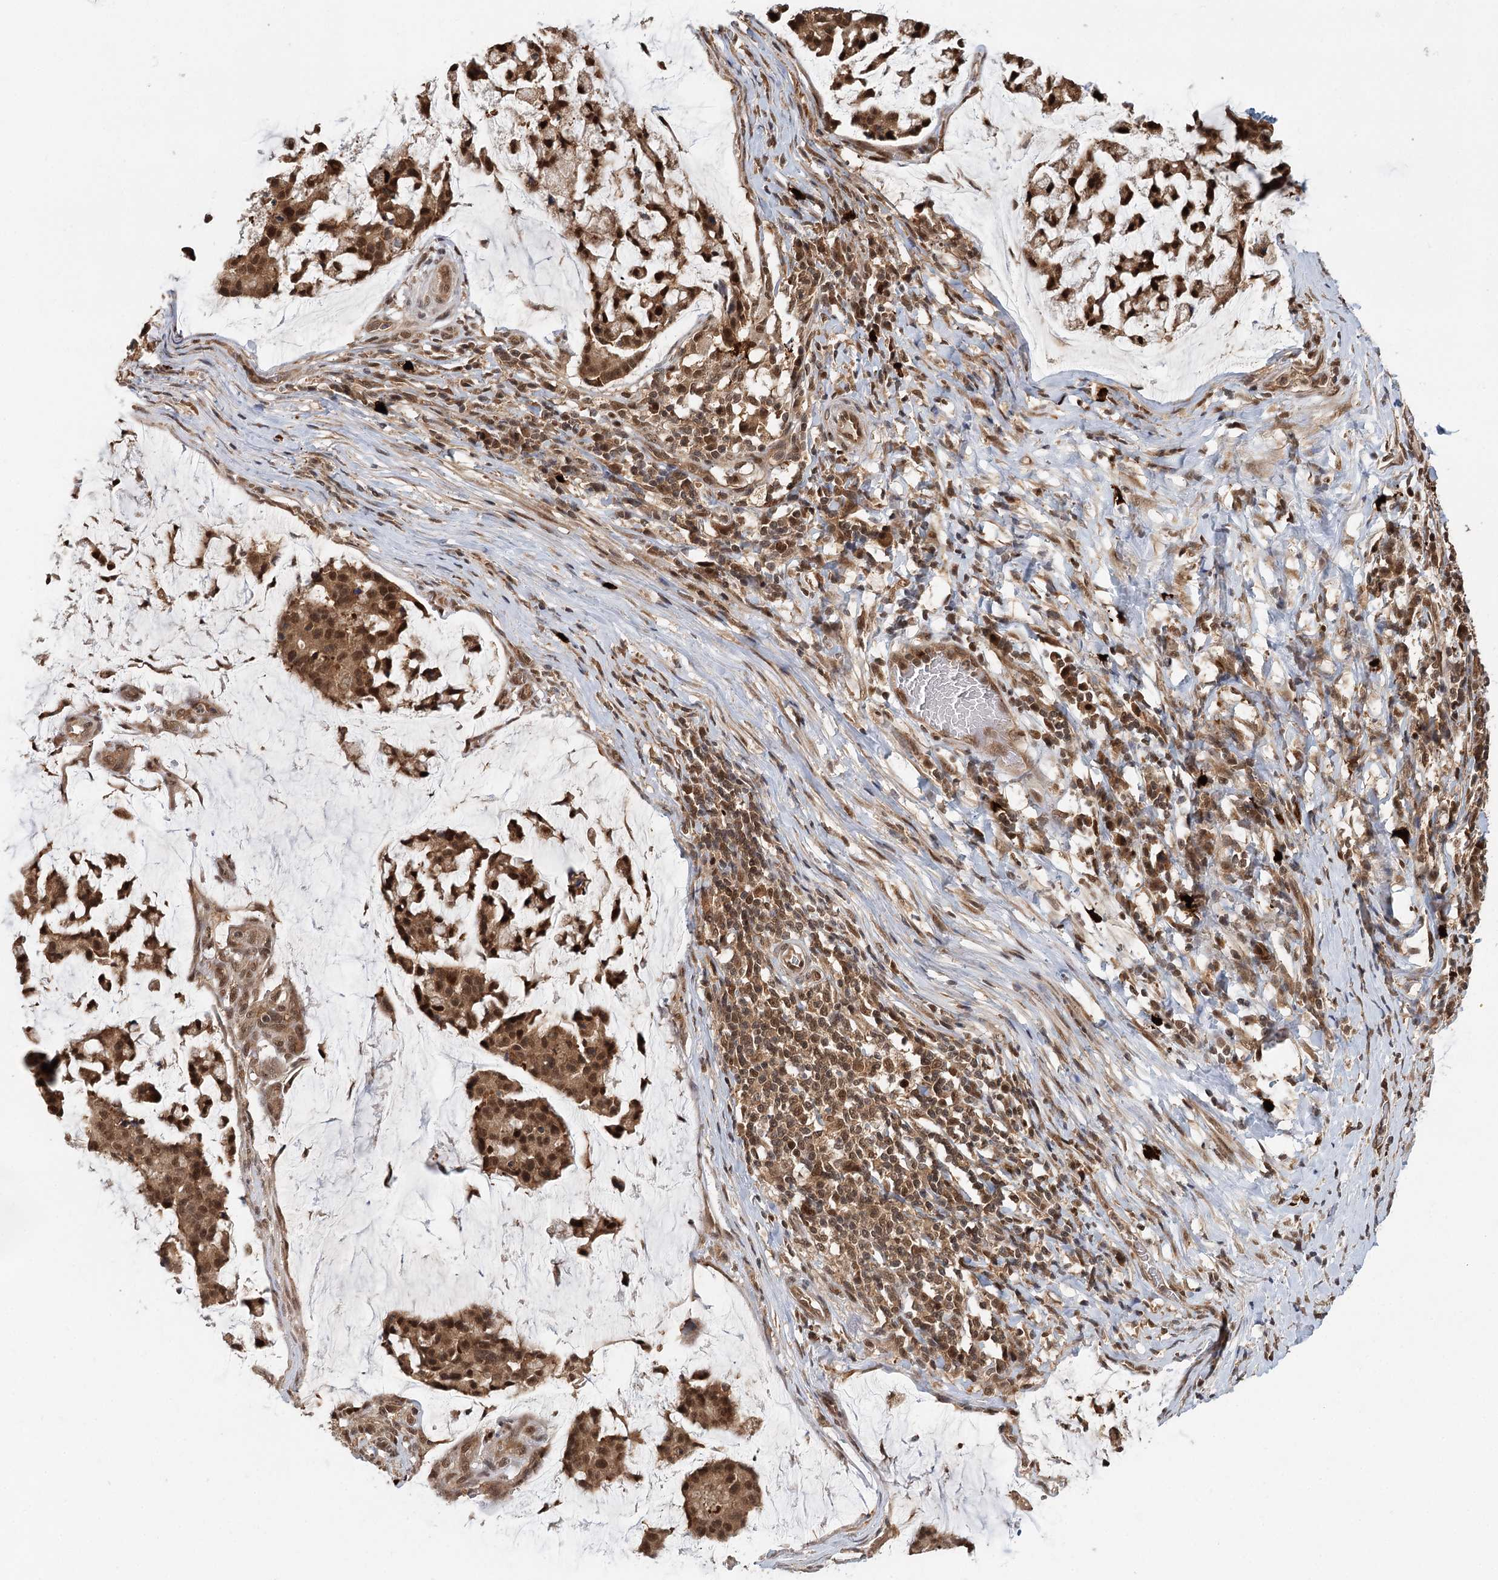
{"staining": {"intensity": "moderate", "quantity": ">75%", "location": "cytoplasmic/membranous,nuclear"}, "tissue": "stomach cancer", "cell_type": "Tumor cells", "image_type": "cancer", "snomed": [{"axis": "morphology", "description": "Adenocarcinoma, NOS"}, {"axis": "topography", "description": "Stomach, lower"}], "caption": "Immunohistochemical staining of human adenocarcinoma (stomach) displays medium levels of moderate cytoplasmic/membranous and nuclear expression in about >75% of tumor cells. The protein of interest is stained brown, and the nuclei are stained in blue (DAB (3,3'-diaminobenzidine) IHC with brightfield microscopy, high magnification).", "gene": "N6AMT1", "patient": {"sex": "male", "age": 67}}